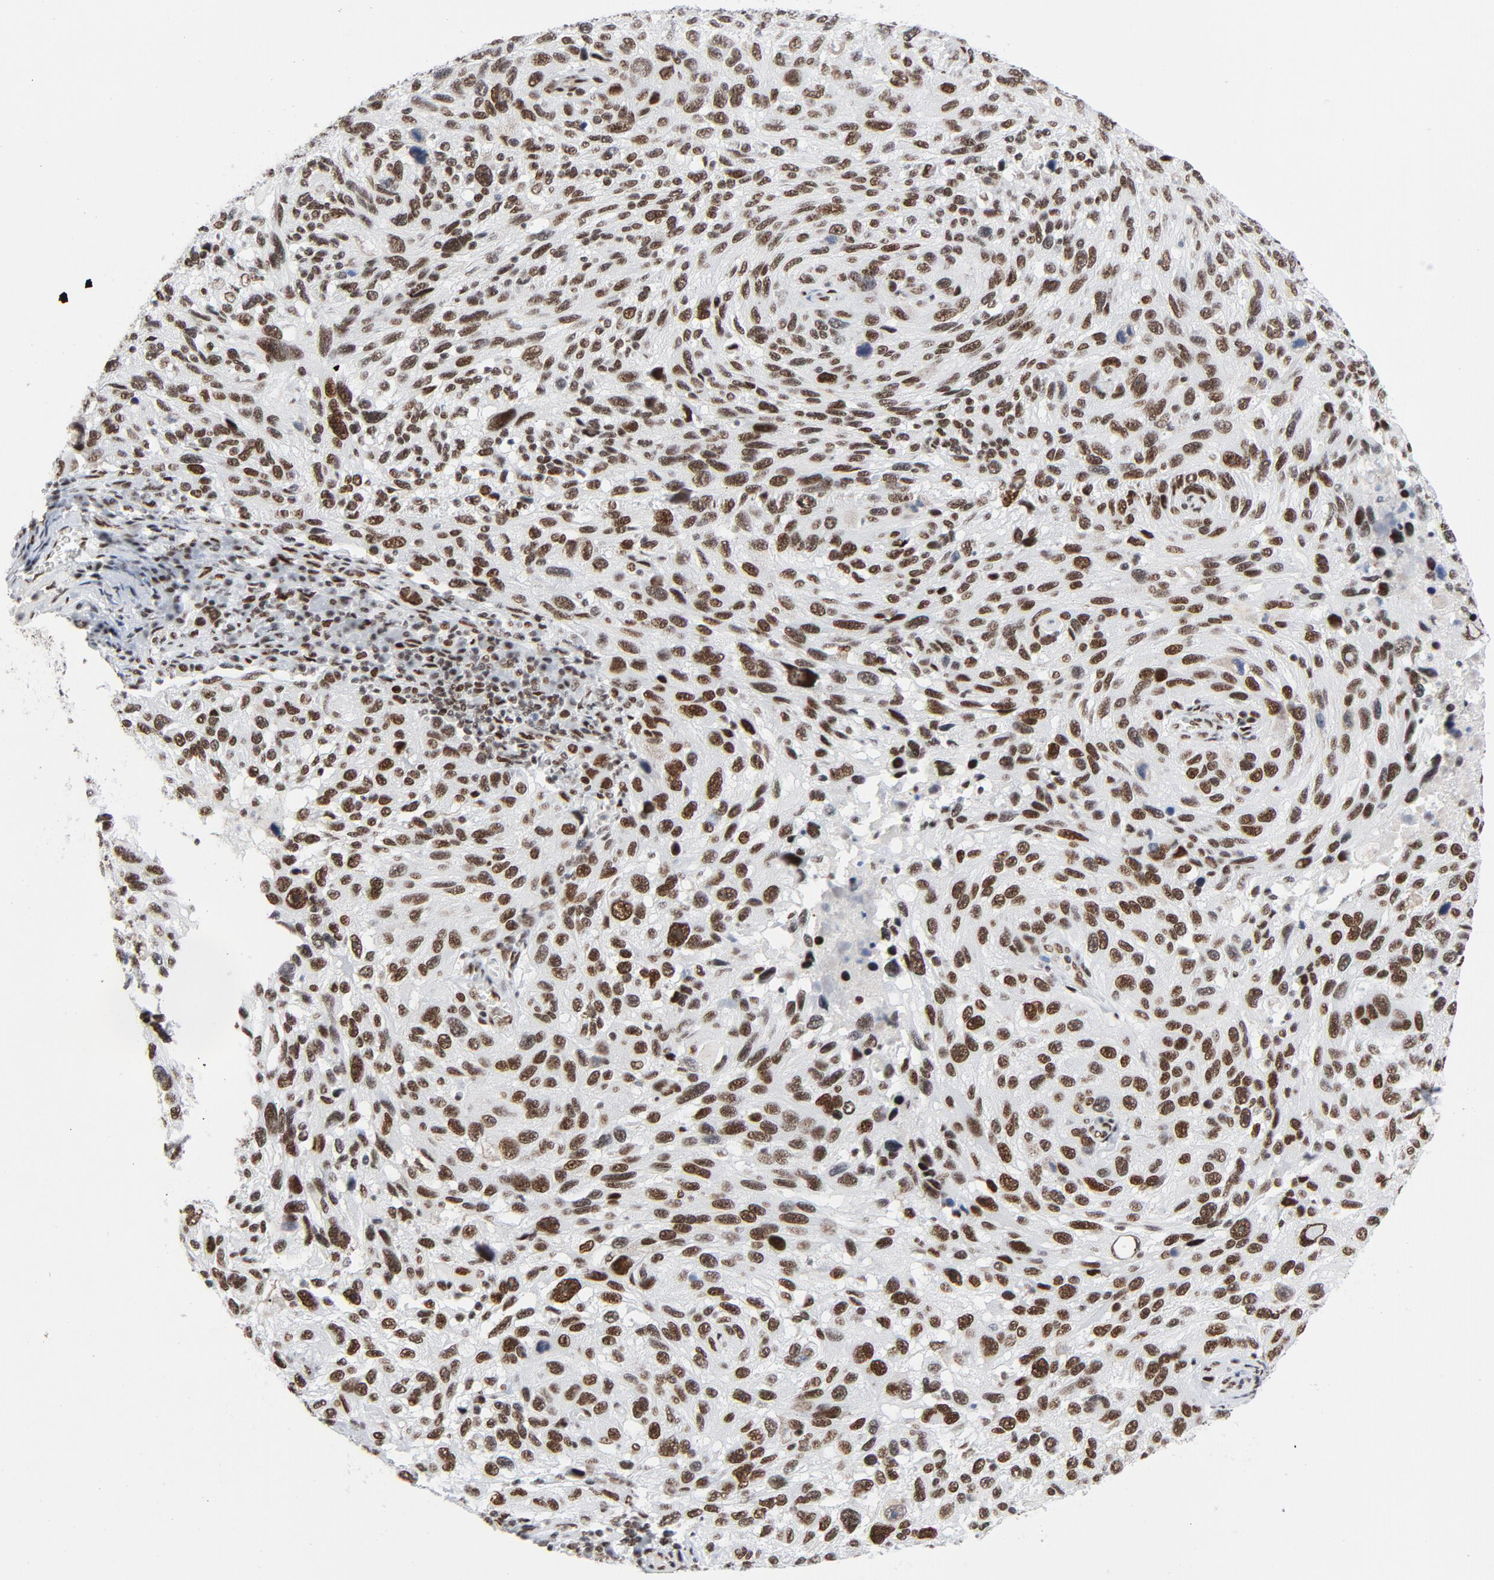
{"staining": {"intensity": "moderate", "quantity": ">75%", "location": "nuclear"}, "tissue": "melanoma", "cell_type": "Tumor cells", "image_type": "cancer", "snomed": [{"axis": "morphology", "description": "Malignant melanoma, NOS"}, {"axis": "topography", "description": "Skin"}], "caption": "High-power microscopy captured an immunohistochemistry photomicrograph of melanoma, revealing moderate nuclear expression in about >75% of tumor cells.", "gene": "HSF1", "patient": {"sex": "male", "age": 53}}